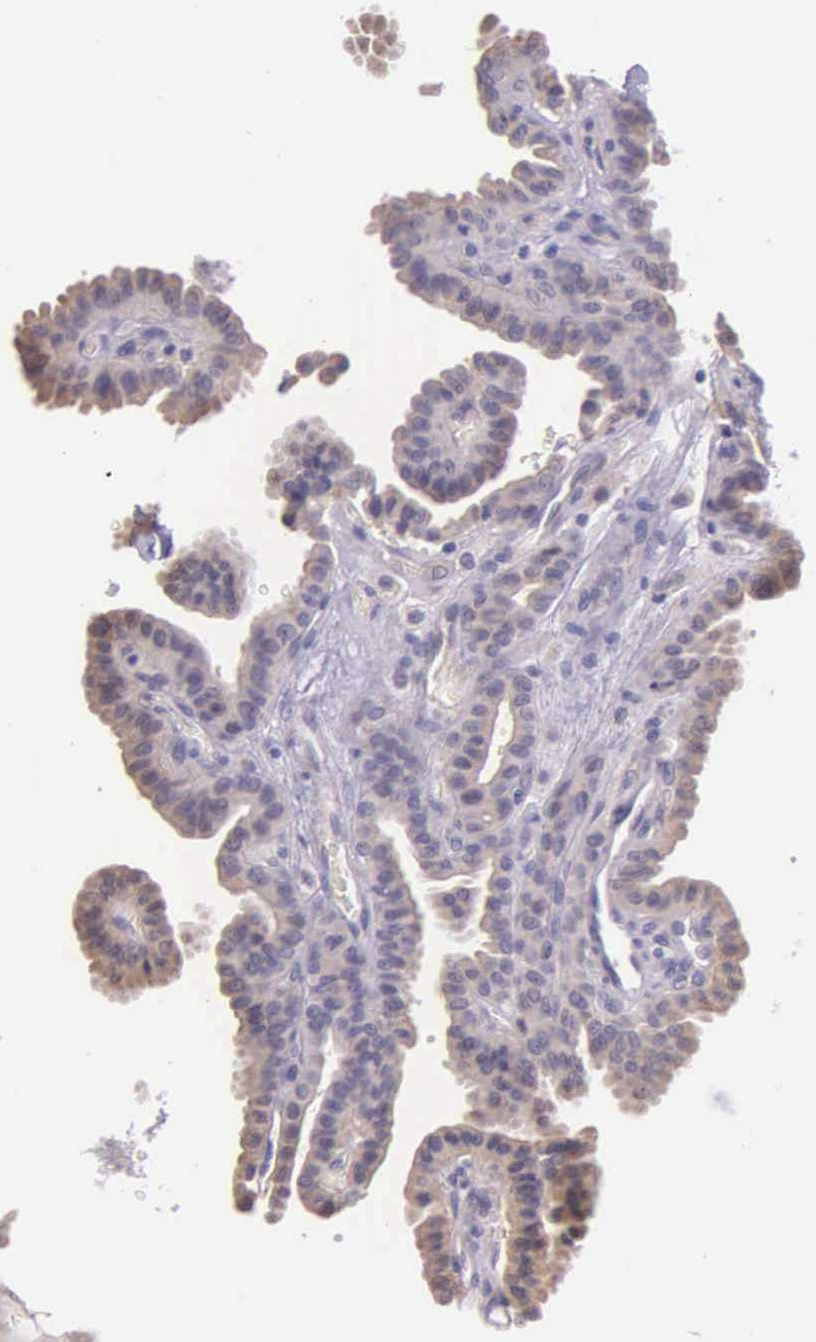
{"staining": {"intensity": "weak", "quantity": ">75%", "location": "cytoplasmic/membranous"}, "tissue": "thyroid cancer", "cell_type": "Tumor cells", "image_type": "cancer", "snomed": [{"axis": "morphology", "description": "Papillary adenocarcinoma, NOS"}, {"axis": "topography", "description": "Thyroid gland"}], "caption": "Brown immunohistochemical staining in thyroid cancer (papillary adenocarcinoma) displays weak cytoplasmic/membranous staining in about >75% of tumor cells.", "gene": "THSD7A", "patient": {"sex": "male", "age": 87}}